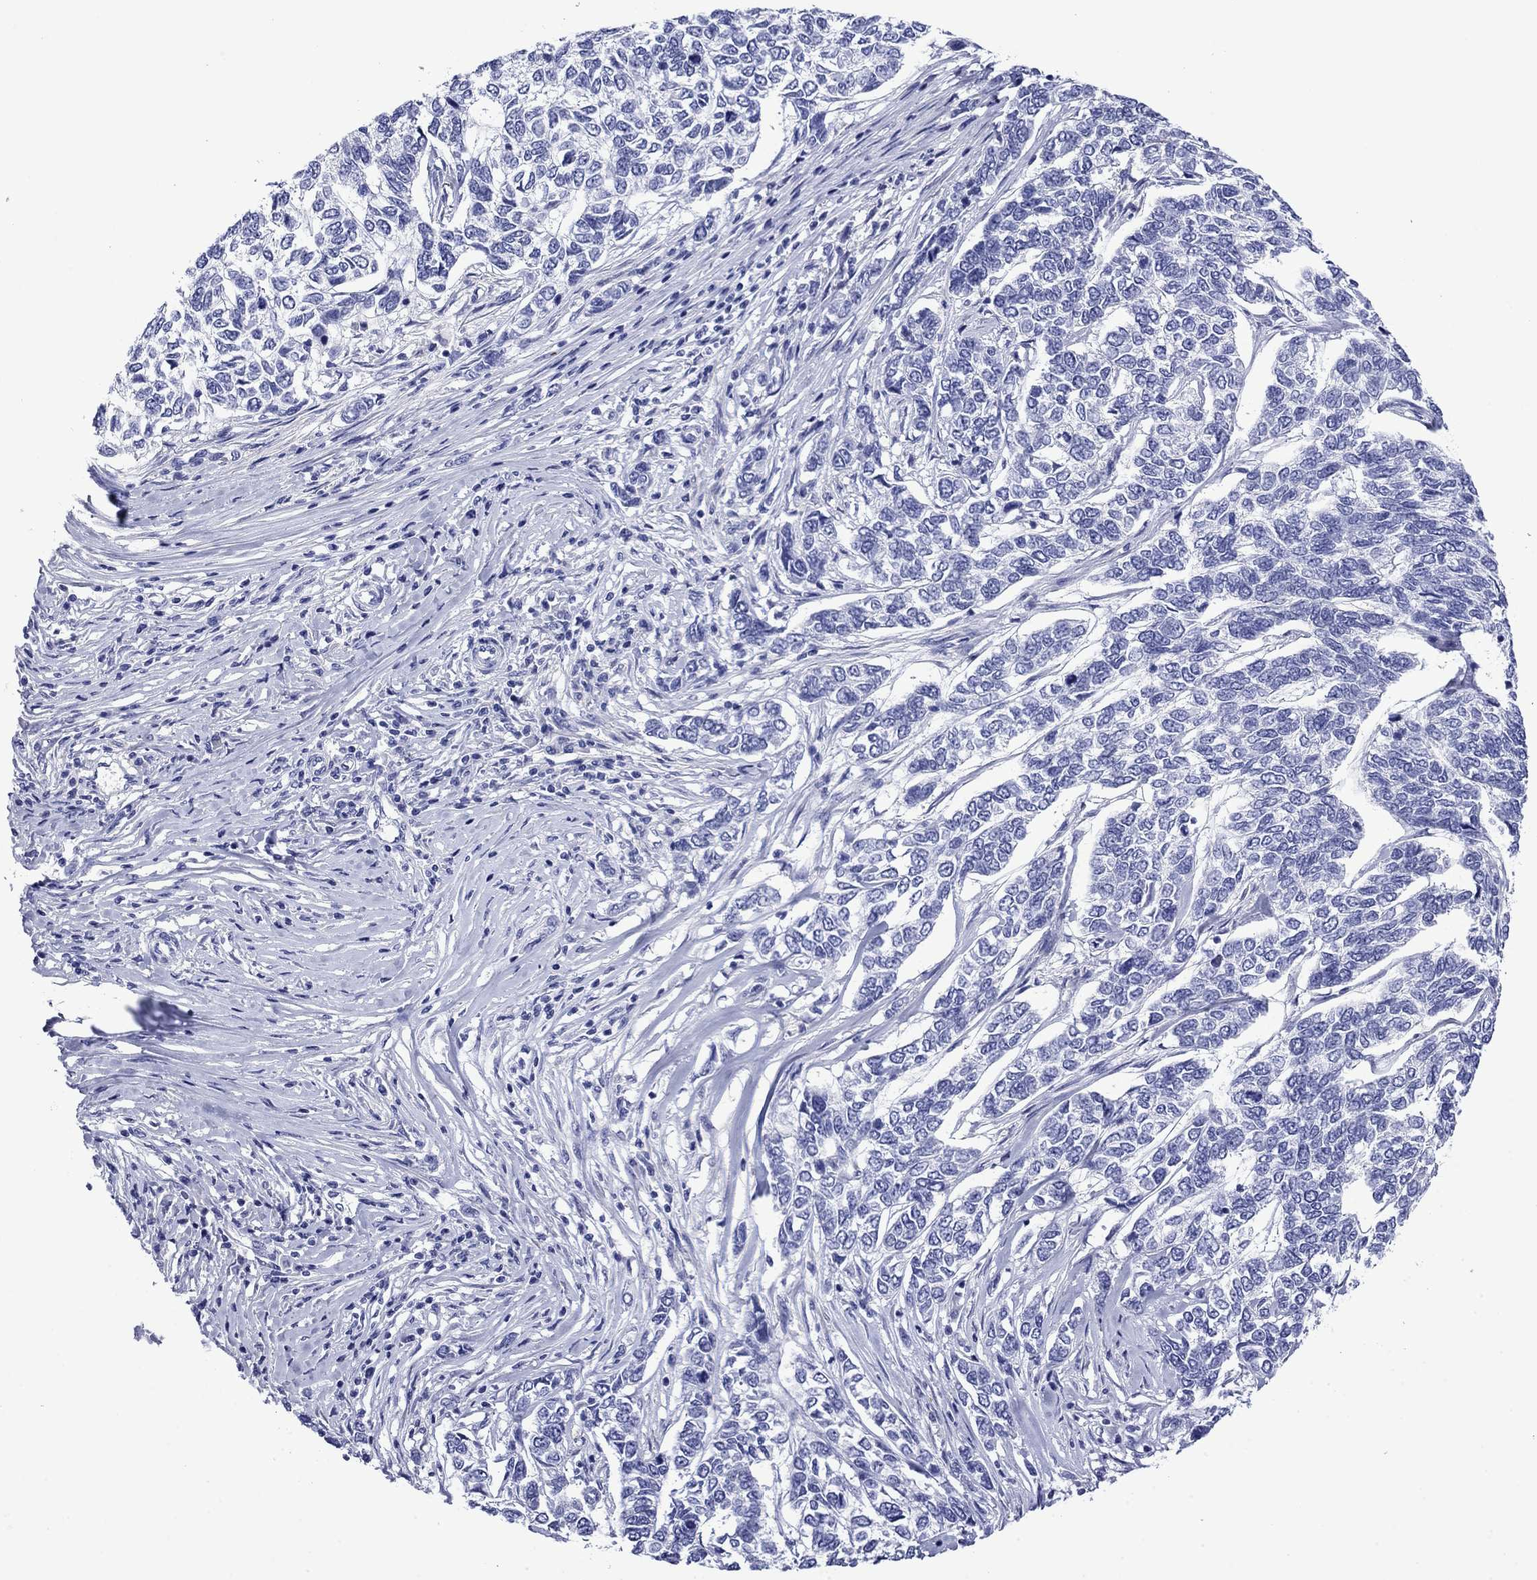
{"staining": {"intensity": "negative", "quantity": "none", "location": "none"}, "tissue": "skin cancer", "cell_type": "Tumor cells", "image_type": "cancer", "snomed": [{"axis": "morphology", "description": "Basal cell carcinoma"}, {"axis": "topography", "description": "Skin"}], "caption": "There is no significant expression in tumor cells of basal cell carcinoma (skin).", "gene": "GIP", "patient": {"sex": "female", "age": 65}}